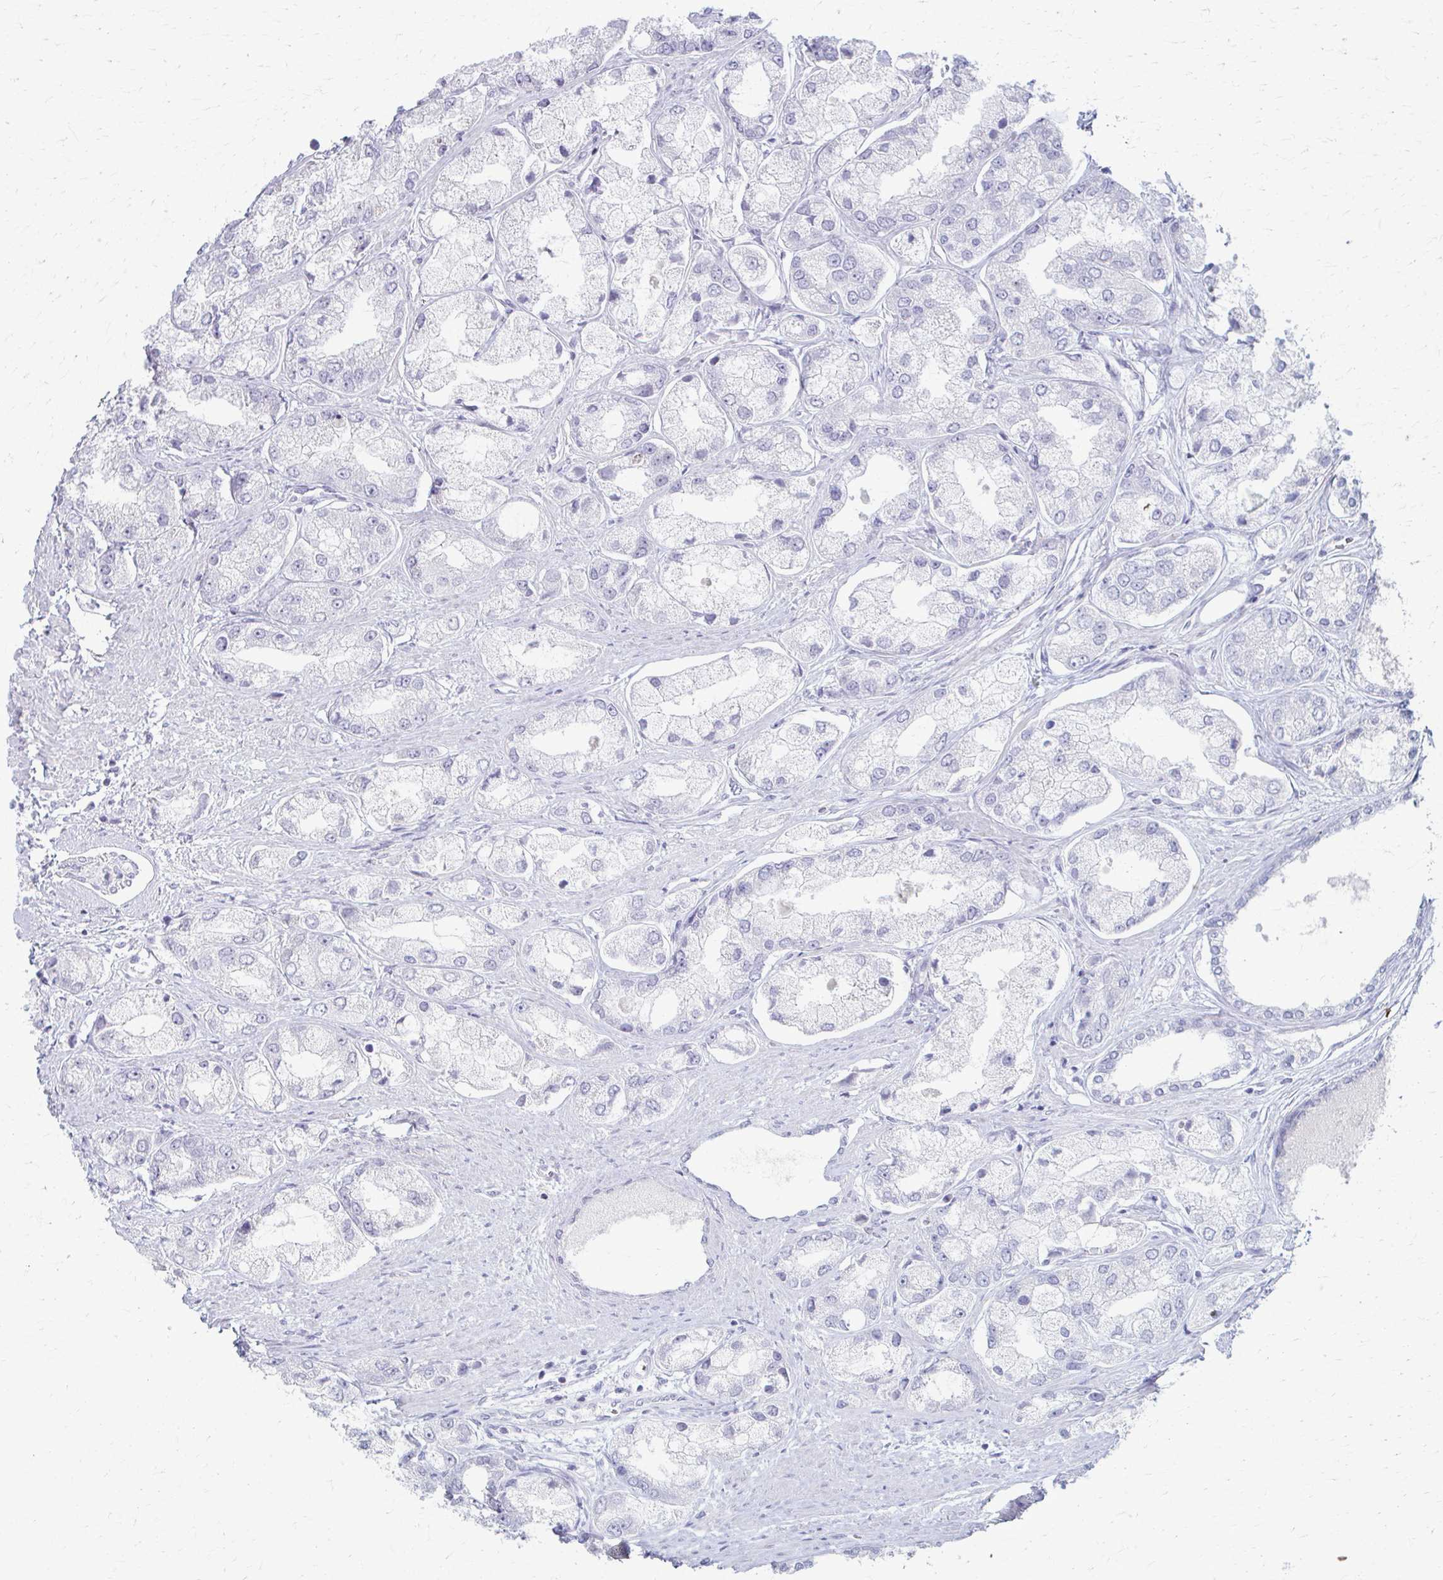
{"staining": {"intensity": "negative", "quantity": "none", "location": "none"}, "tissue": "prostate cancer", "cell_type": "Tumor cells", "image_type": "cancer", "snomed": [{"axis": "morphology", "description": "Adenocarcinoma, Low grade"}, {"axis": "topography", "description": "Prostate"}], "caption": "Tumor cells are negative for brown protein staining in low-grade adenocarcinoma (prostate). The staining is performed using DAB brown chromogen with nuclei counter-stained in using hematoxylin.", "gene": "LDLRAP1", "patient": {"sex": "male", "age": 69}}